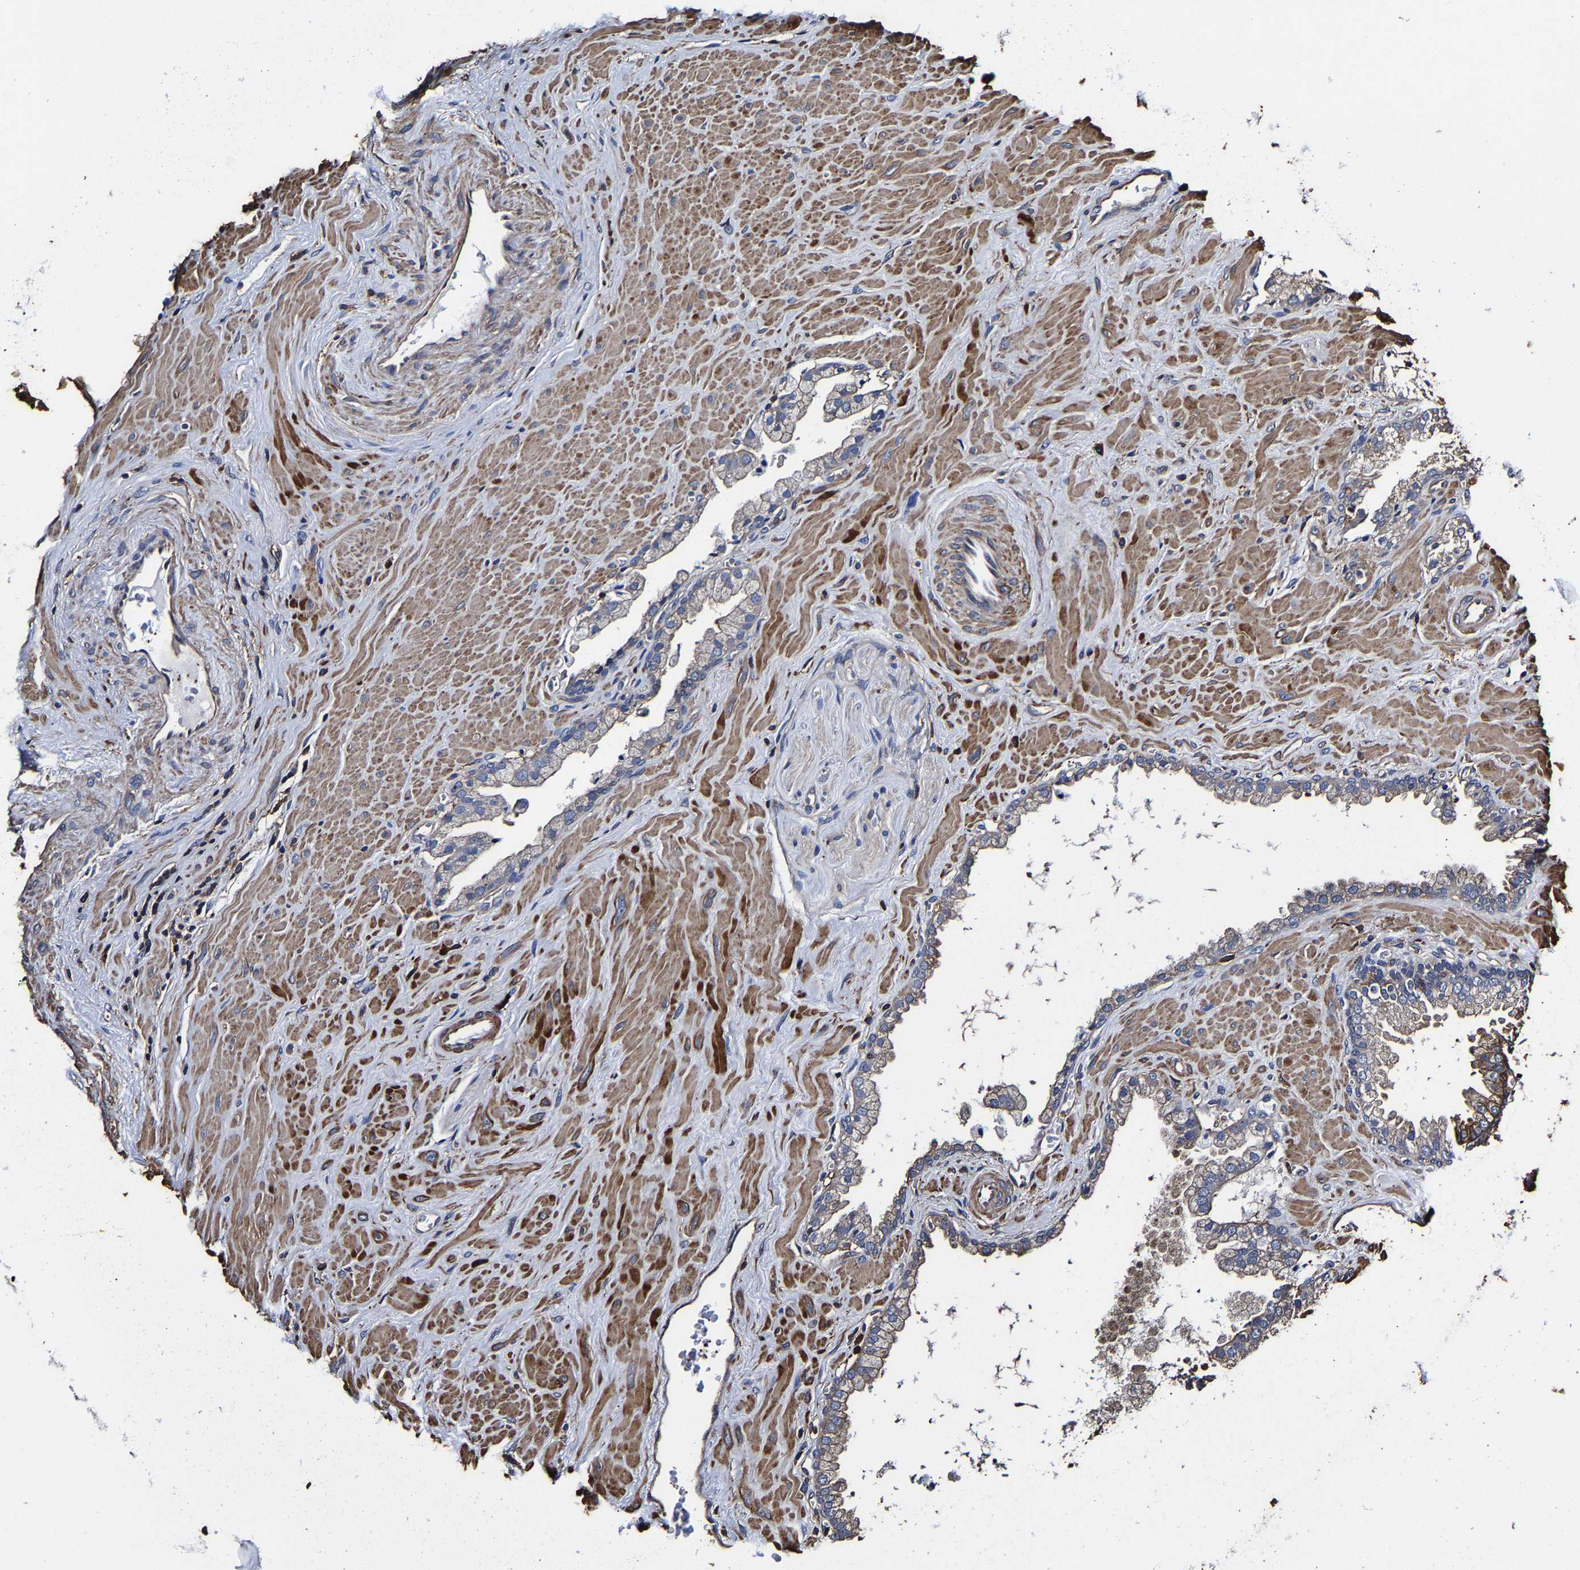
{"staining": {"intensity": "weak", "quantity": "25%-75%", "location": "cytoplasmic/membranous"}, "tissue": "prostate cancer", "cell_type": "Tumor cells", "image_type": "cancer", "snomed": [{"axis": "morphology", "description": "Adenocarcinoma, Low grade"}, {"axis": "topography", "description": "Prostate"}], "caption": "The photomicrograph displays immunohistochemical staining of adenocarcinoma (low-grade) (prostate). There is weak cytoplasmic/membranous staining is present in approximately 25%-75% of tumor cells.", "gene": "SSH3", "patient": {"sex": "male", "age": 71}}